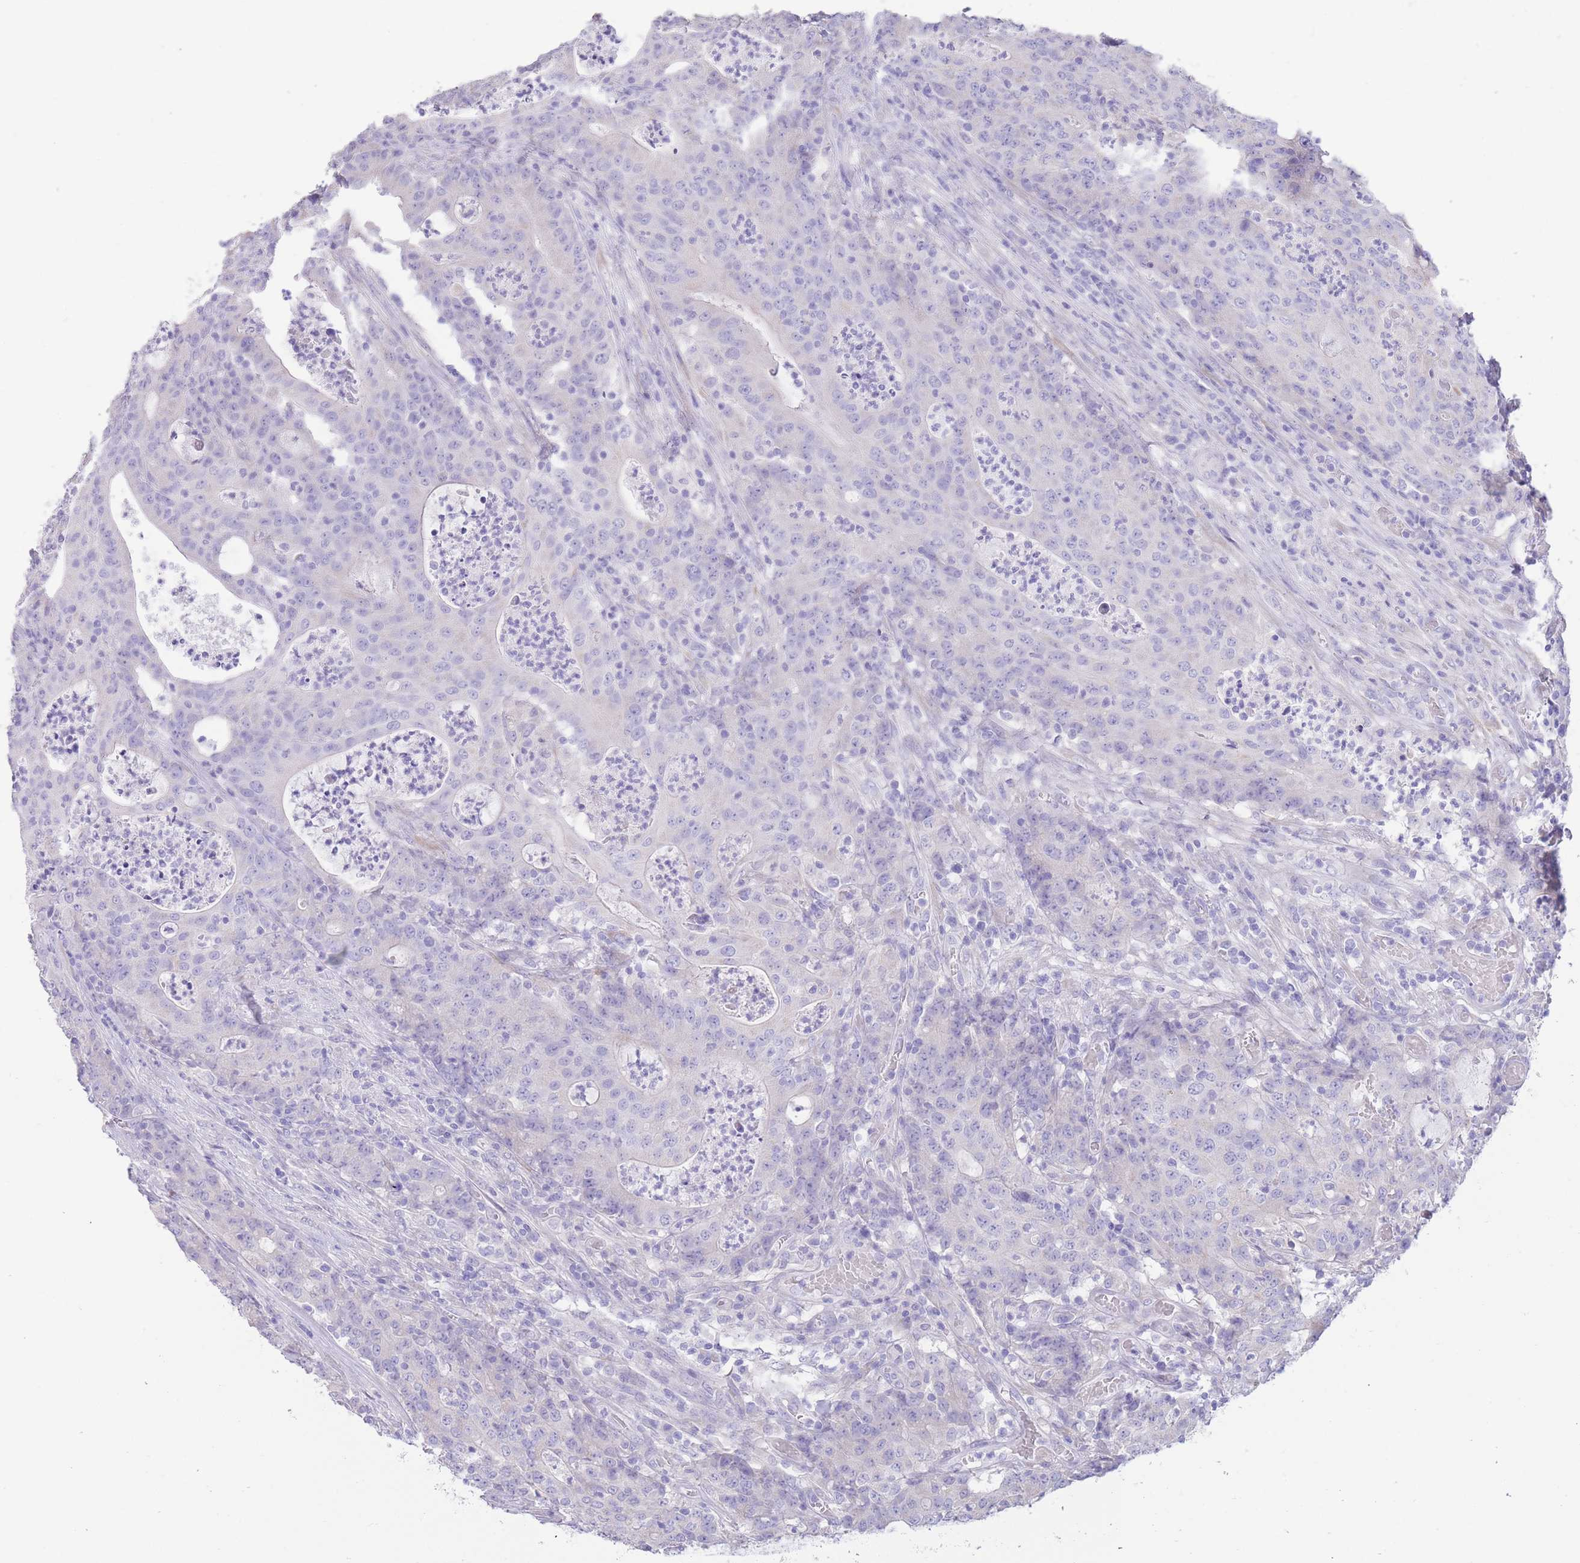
{"staining": {"intensity": "negative", "quantity": "none", "location": "none"}, "tissue": "colorectal cancer", "cell_type": "Tumor cells", "image_type": "cancer", "snomed": [{"axis": "morphology", "description": "Adenocarcinoma, NOS"}, {"axis": "topography", "description": "Colon"}], "caption": "IHC histopathology image of human colorectal cancer (adenocarcinoma) stained for a protein (brown), which exhibits no expression in tumor cells. (DAB (3,3'-diaminobenzidine) immunohistochemistry (IHC), high magnification).", "gene": "FAH", "patient": {"sex": "male", "age": 83}}